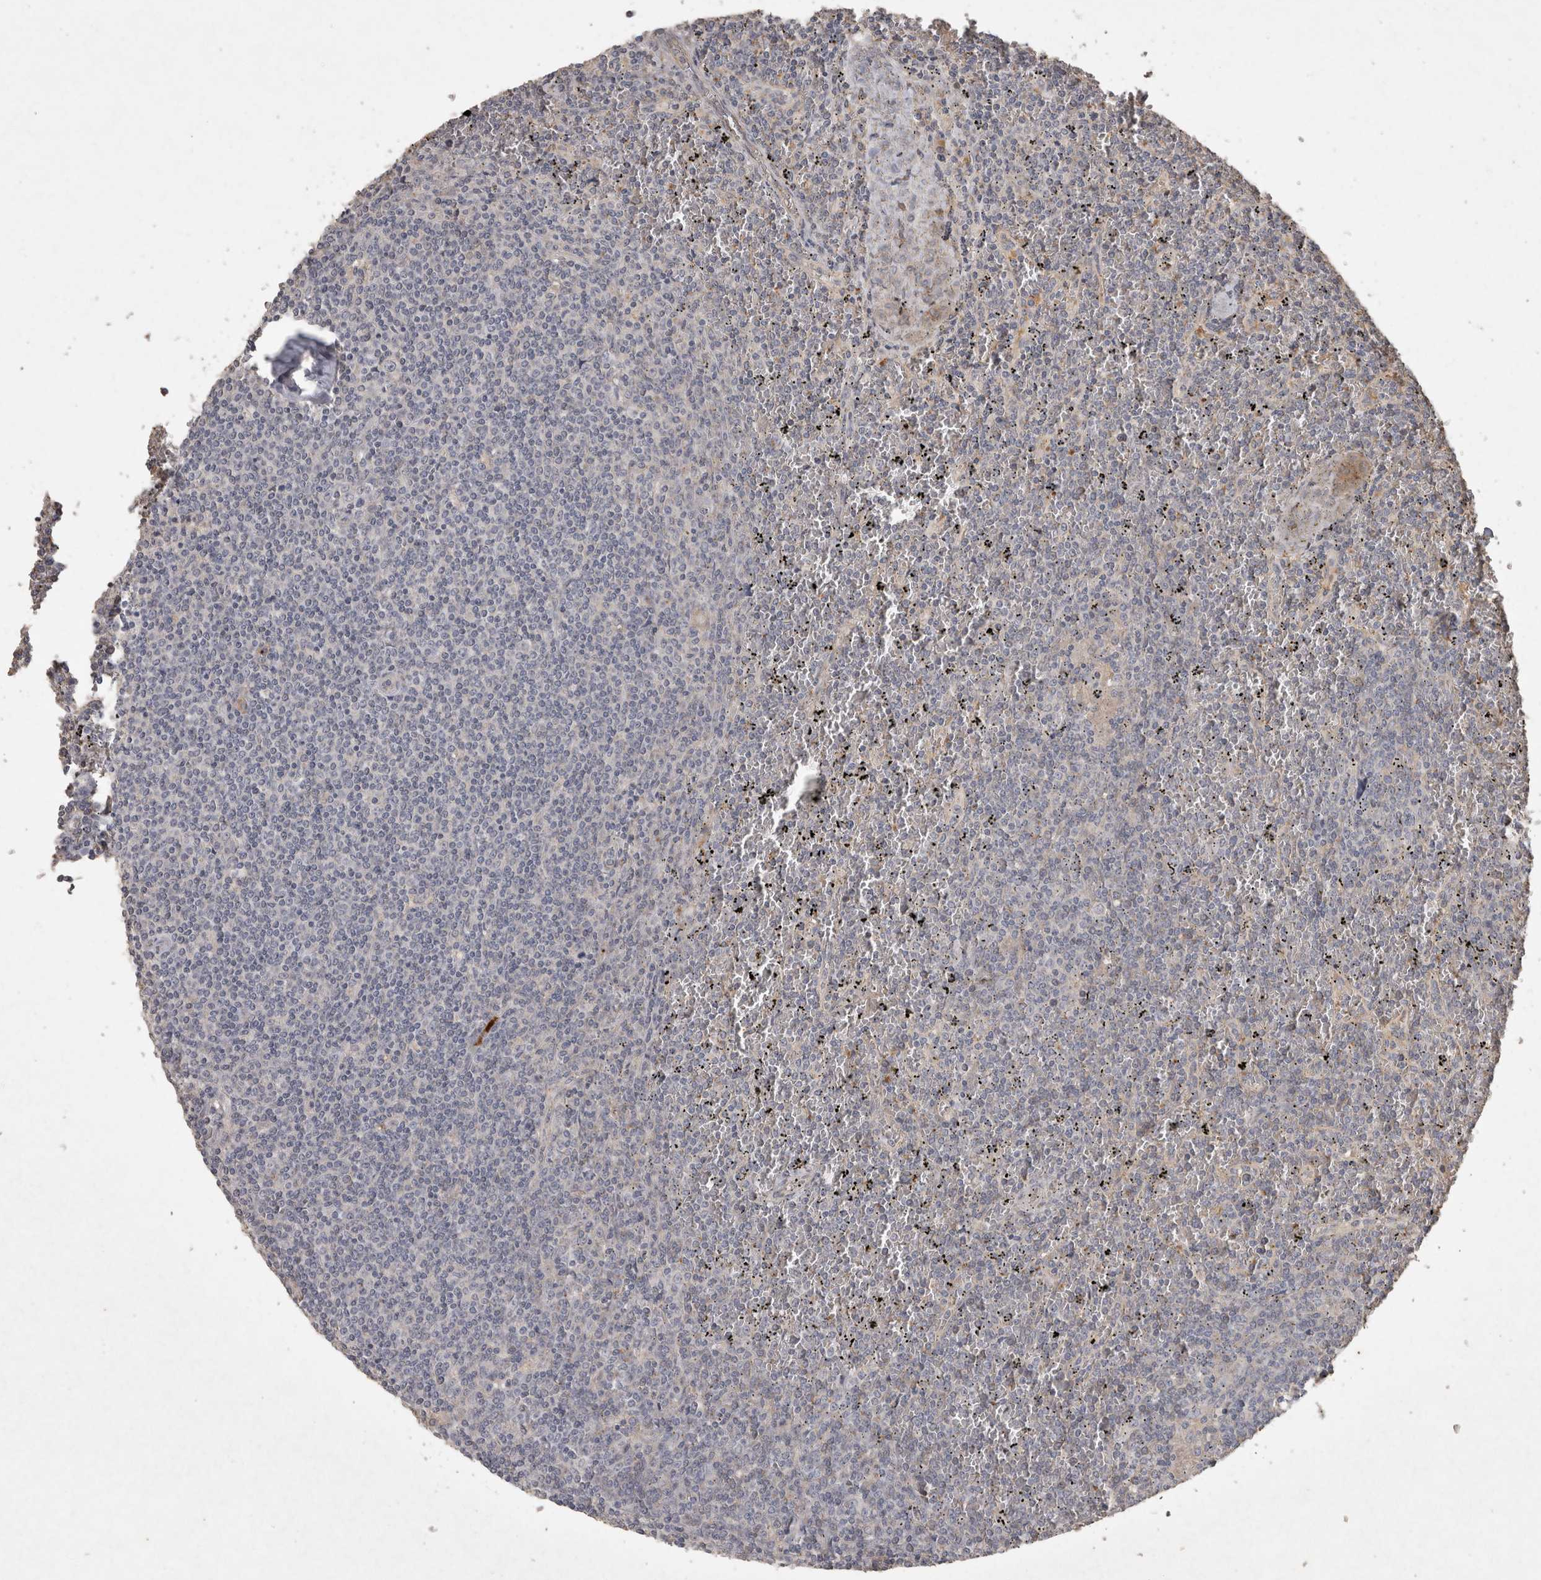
{"staining": {"intensity": "negative", "quantity": "none", "location": "none"}, "tissue": "lymphoma", "cell_type": "Tumor cells", "image_type": "cancer", "snomed": [{"axis": "morphology", "description": "Malignant lymphoma, non-Hodgkin's type, Low grade"}, {"axis": "topography", "description": "Spleen"}], "caption": "Immunohistochemistry (IHC) image of lymphoma stained for a protein (brown), which shows no expression in tumor cells.", "gene": "OSTN", "patient": {"sex": "female", "age": 19}}